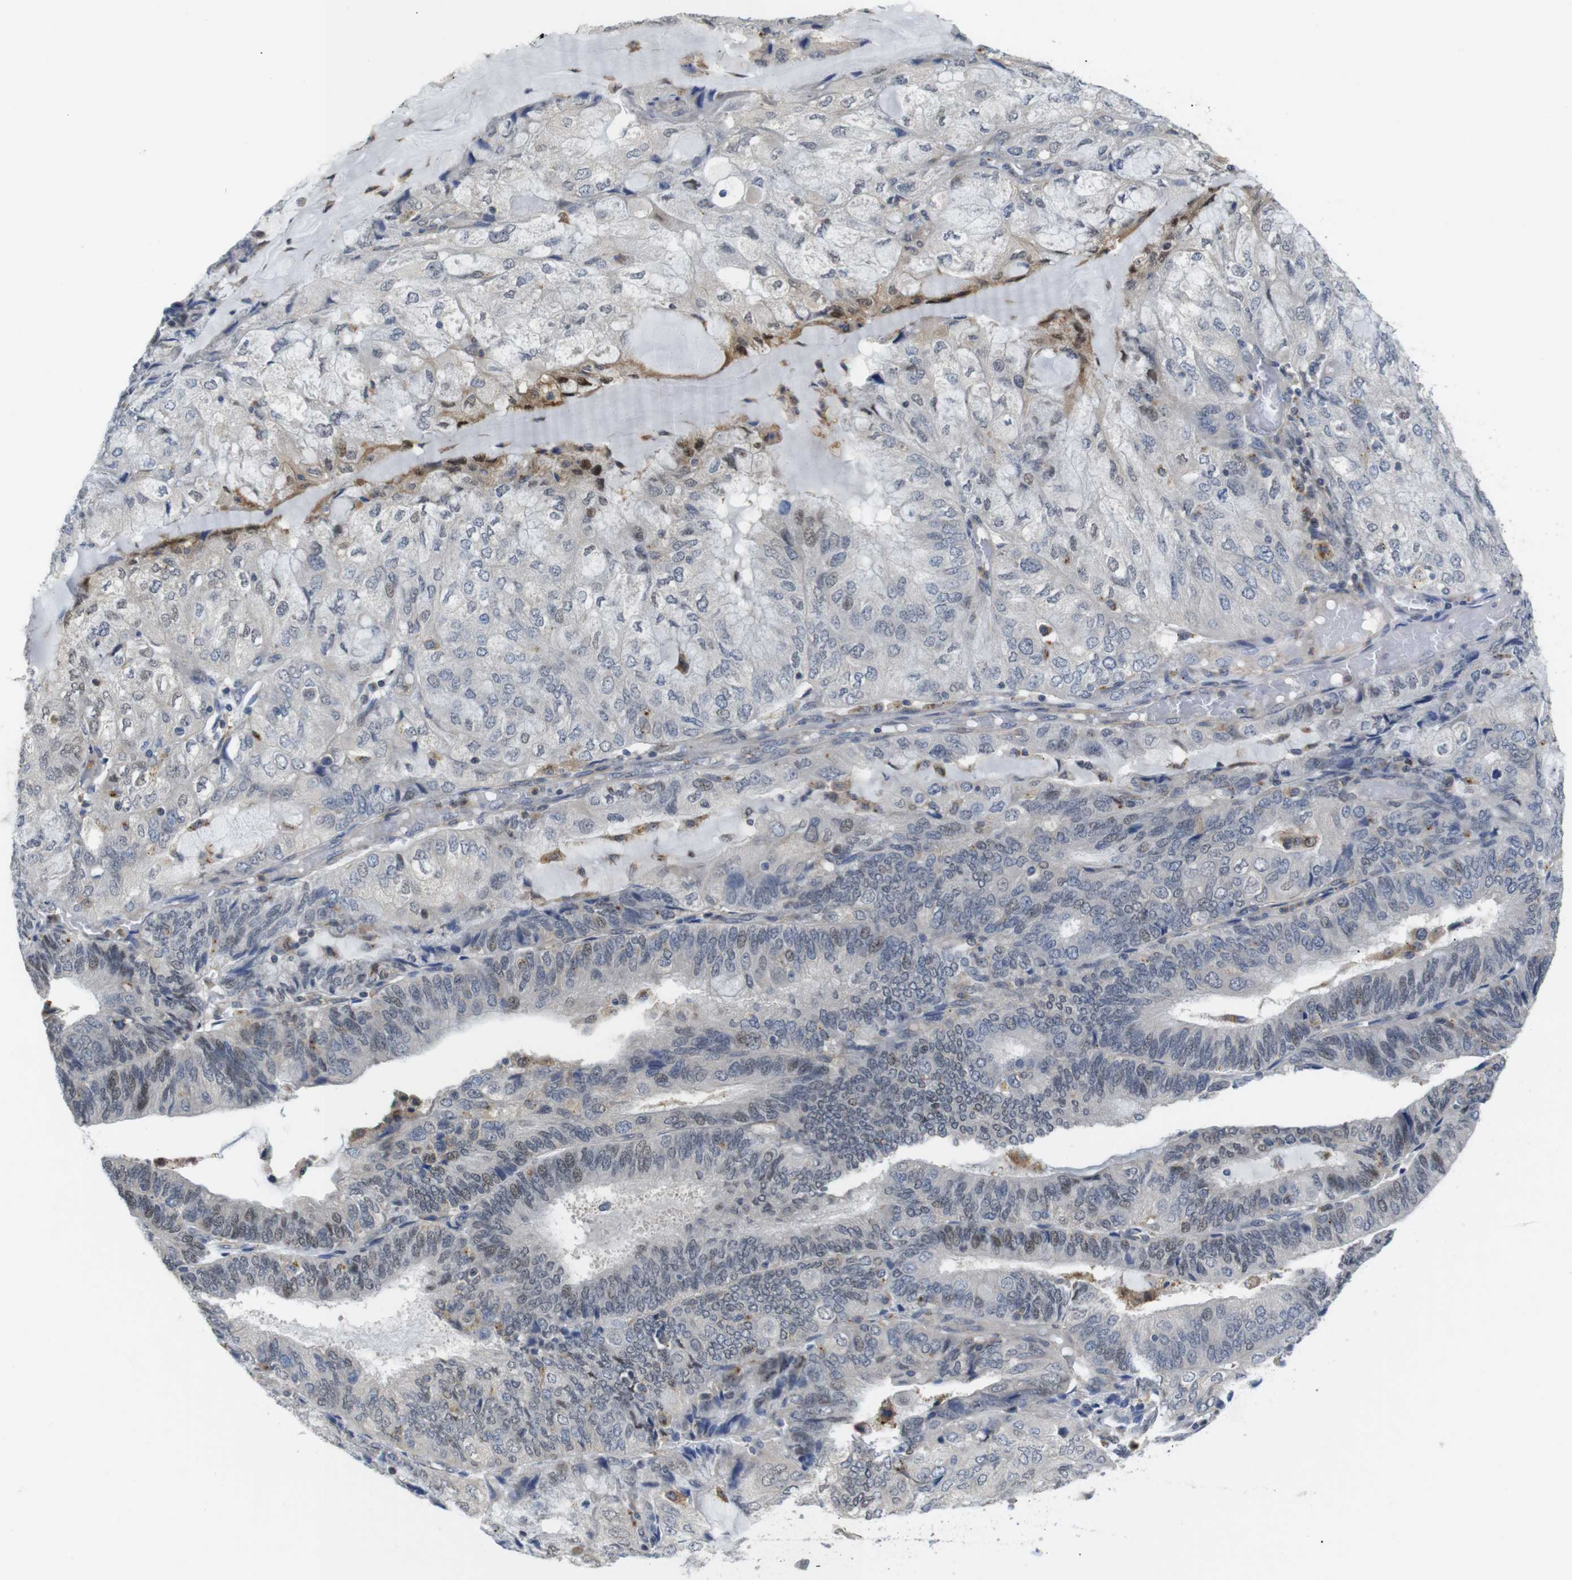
{"staining": {"intensity": "weak", "quantity": "<25%", "location": "nuclear"}, "tissue": "endometrial cancer", "cell_type": "Tumor cells", "image_type": "cancer", "snomed": [{"axis": "morphology", "description": "Adenocarcinoma, NOS"}, {"axis": "topography", "description": "Endometrium"}], "caption": "Tumor cells show no significant protein positivity in endometrial adenocarcinoma.", "gene": "FNTA", "patient": {"sex": "female", "age": 81}}